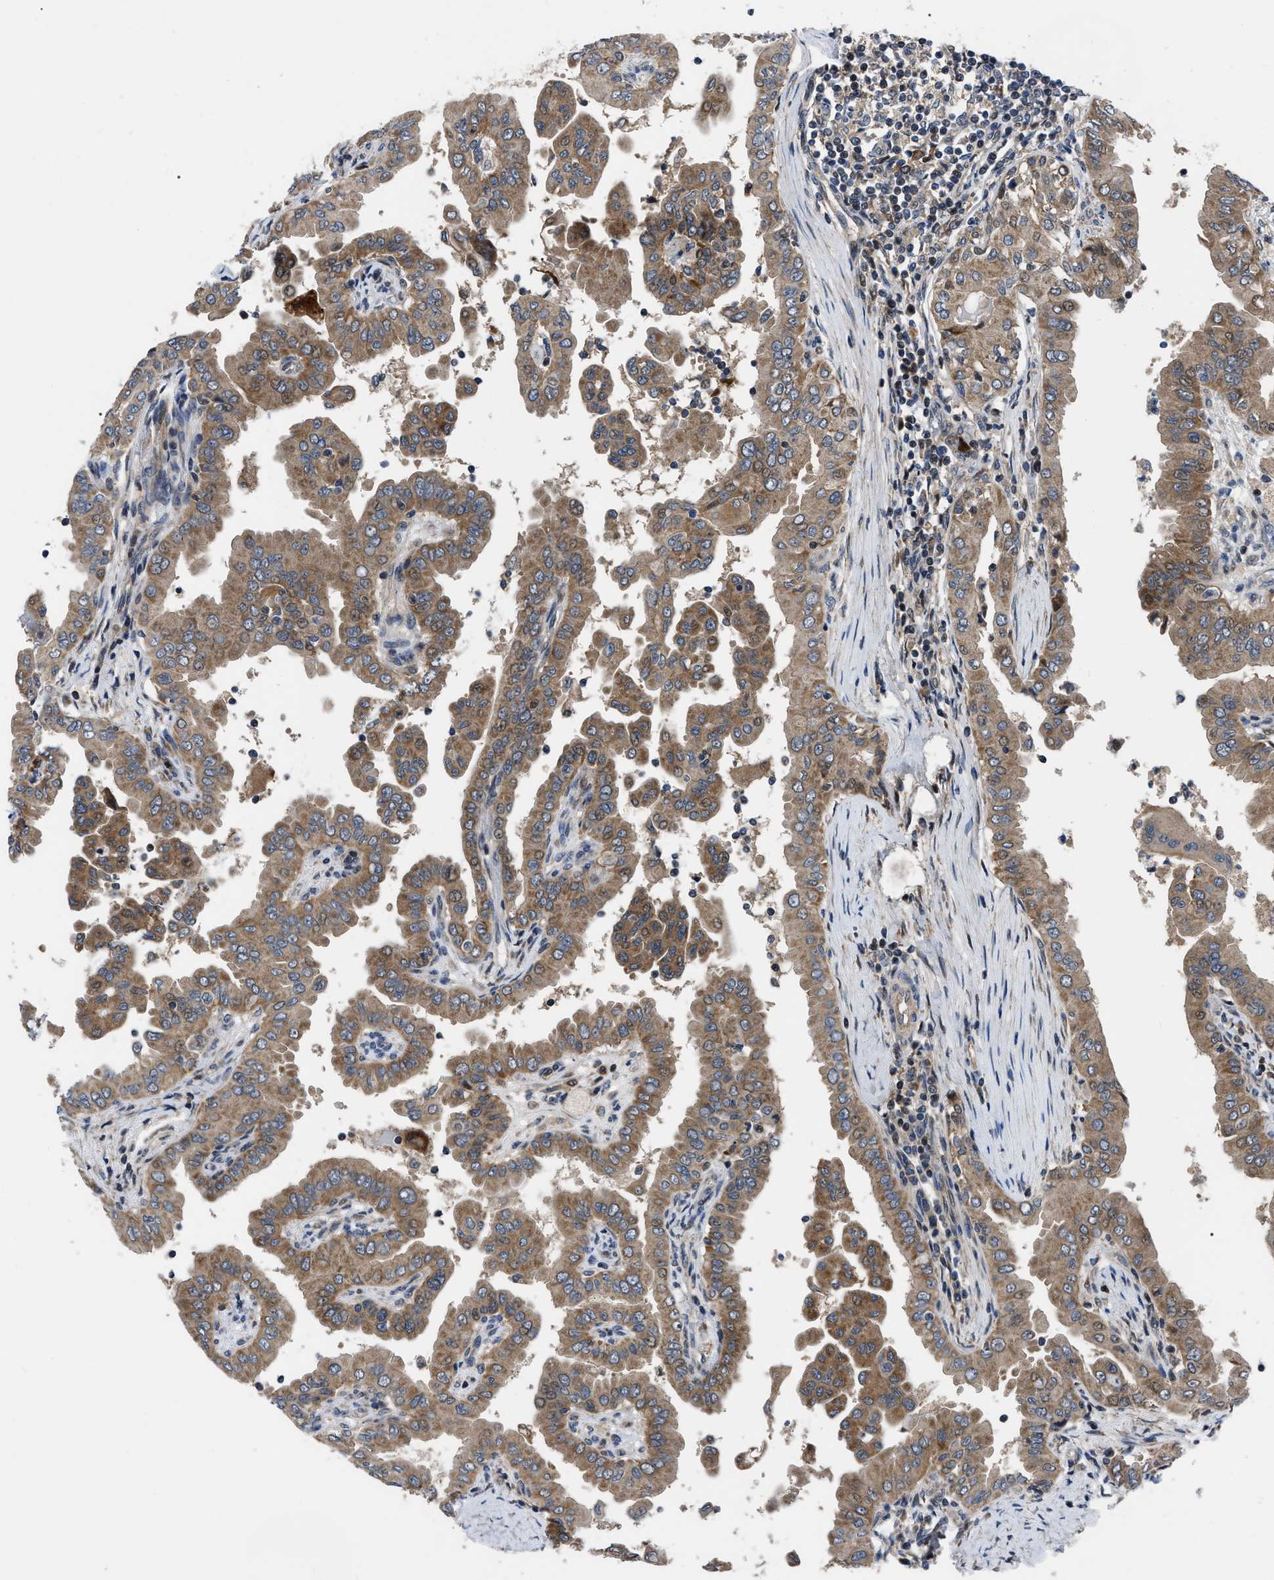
{"staining": {"intensity": "moderate", "quantity": ">75%", "location": "cytoplasmic/membranous"}, "tissue": "thyroid cancer", "cell_type": "Tumor cells", "image_type": "cancer", "snomed": [{"axis": "morphology", "description": "Papillary adenocarcinoma, NOS"}, {"axis": "topography", "description": "Thyroid gland"}], "caption": "Papillary adenocarcinoma (thyroid) stained with DAB (3,3'-diaminobenzidine) IHC shows medium levels of moderate cytoplasmic/membranous positivity in approximately >75% of tumor cells. The protein is stained brown, and the nuclei are stained in blue (DAB IHC with brightfield microscopy, high magnification).", "gene": "PPWD1", "patient": {"sex": "male", "age": 33}}